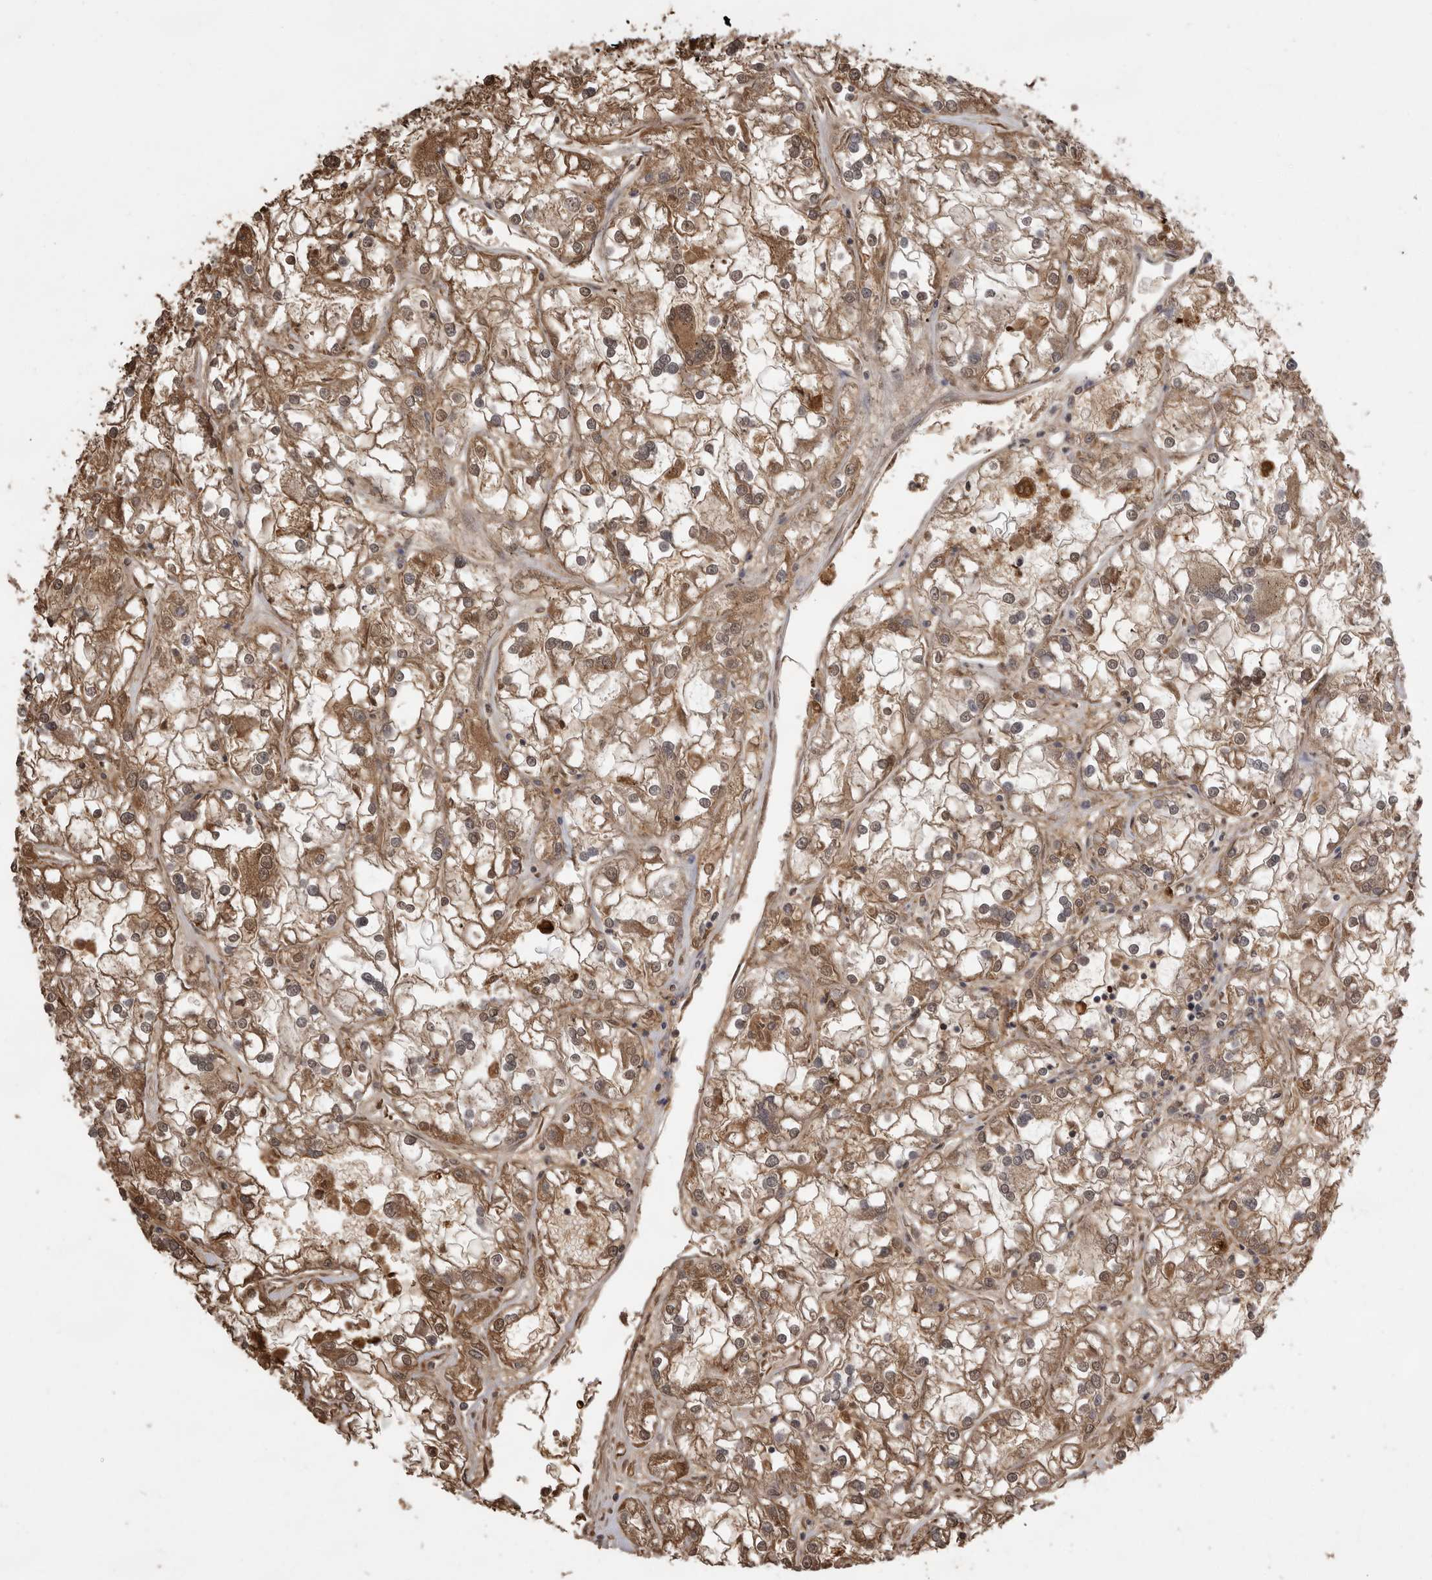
{"staining": {"intensity": "moderate", "quantity": ">75%", "location": "cytoplasmic/membranous"}, "tissue": "renal cancer", "cell_type": "Tumor cells", "image_type": "cancer", "snomed": [{"axis": "morphology", "description": "Adenocarcinoma, NOS"}, {"axis": "topography", "description": "Kidney"}], "caption": "A high-resolution micrograph shows immunohistochemistry staining of renal cancer (adenocarcinoma), which demonstrates moderate cytoplasmic/membranous positivity in approximately >75% of tumor cells. The protein is shown in brown color, while the nuclei are stained blue.", "gene": "JAG2", "patient": {"sex": "female", "age": 52}}